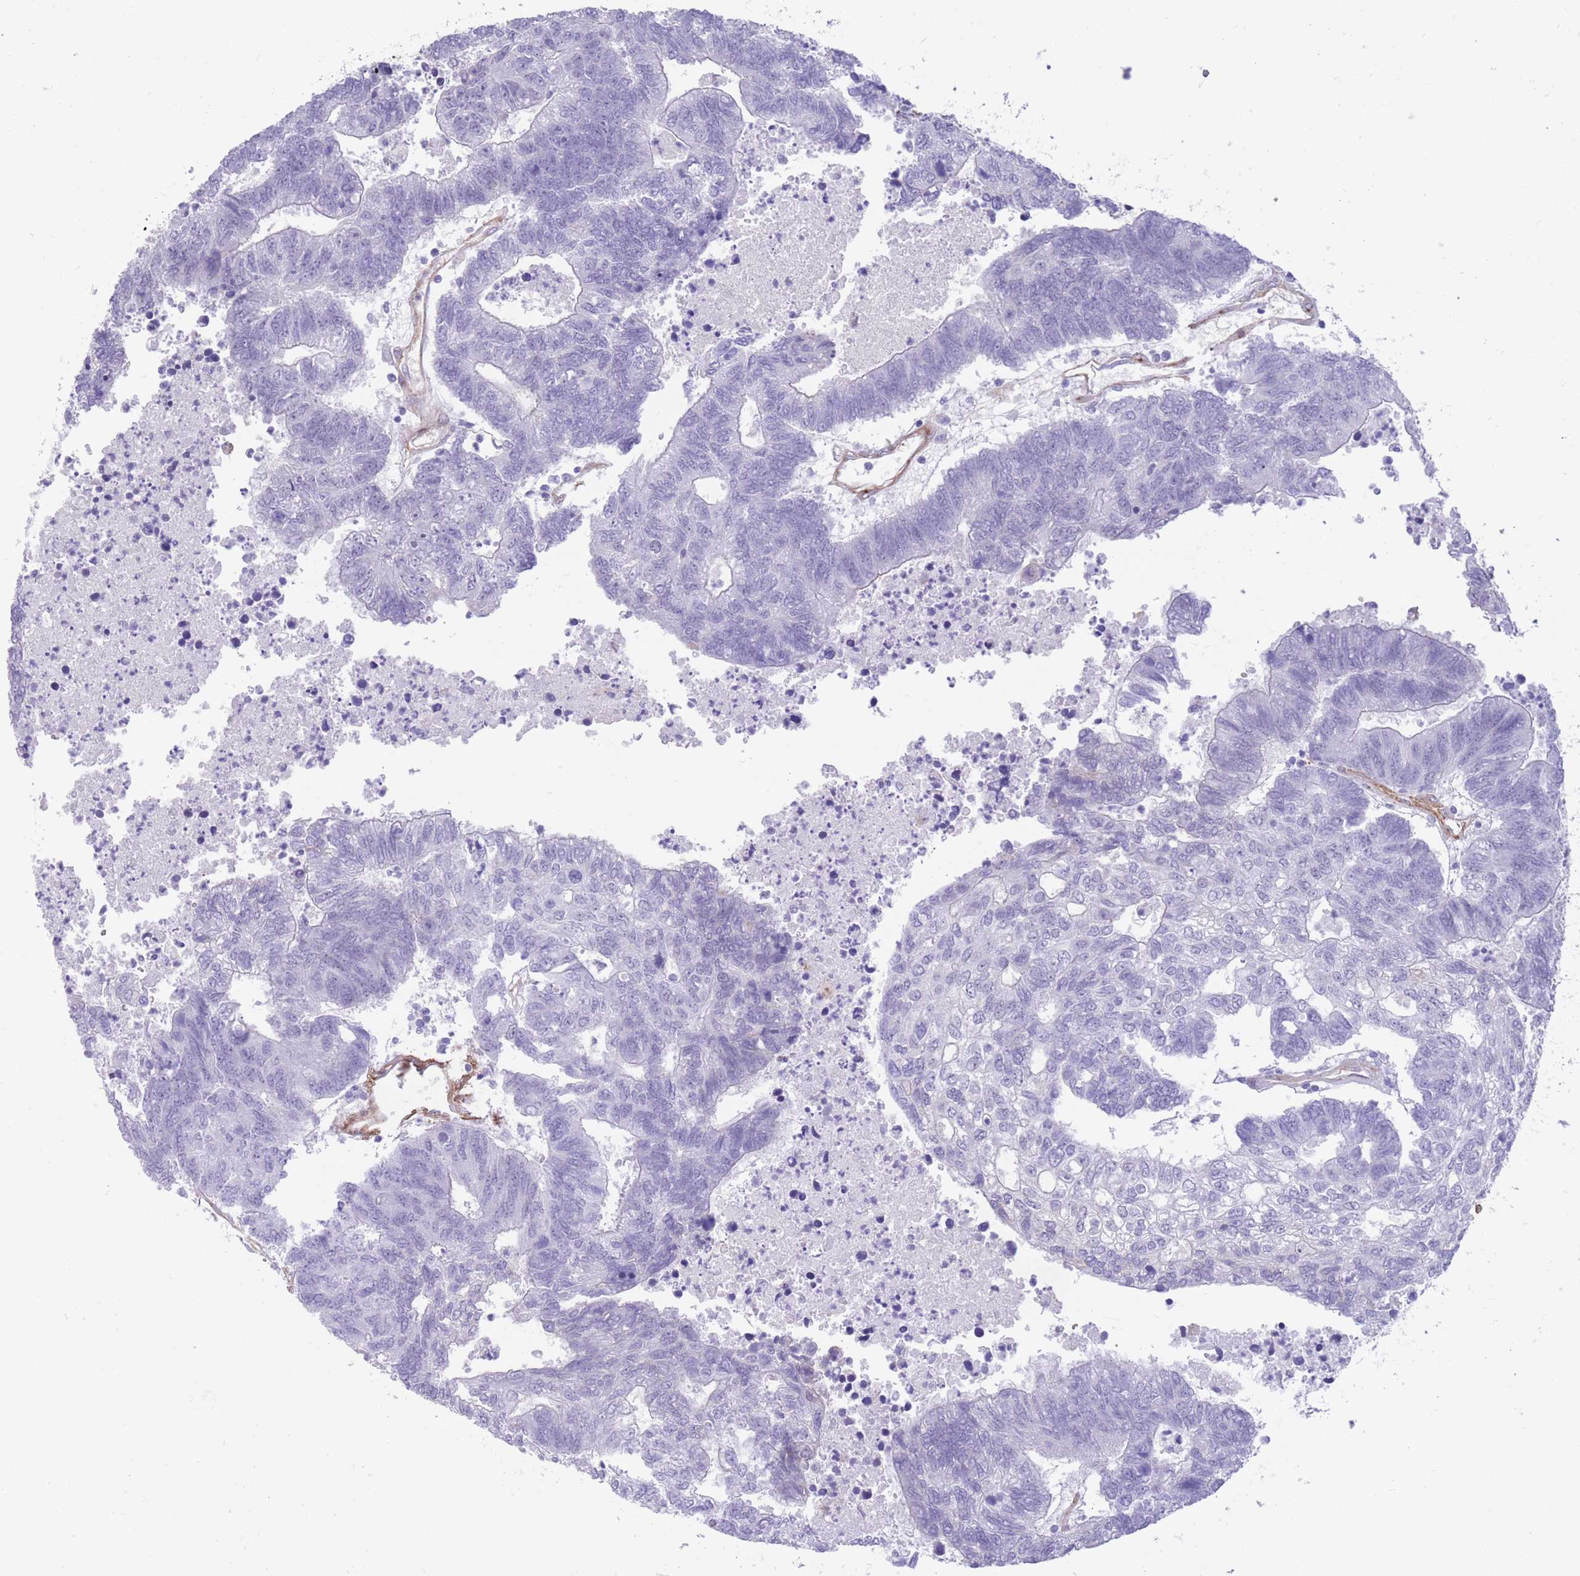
{"staining": {"intensity": "negative", "quantity": "none", "location": "none"}, "tissue": "colorectal cancer", "cell_type": "Tumor cells", "image_type": "cancer", "snomed": [{"axis": "morphology", "description": "Adenocarcinoma, NOS"}, {"axis": "topography", "description": "Colon"}], "caption": "DAB immunohistochemical staining of human colorectal cancer (adenocarcinoma) displays no significant expression in tumor cells. (Stains: DAB immunohistochemistry (IHC) with hematoxylin counter stain, Microscopy: brightfield microscopy at high magnification).", "gene": "DPYD", "patient": {"sex": "female", "age": 48}}